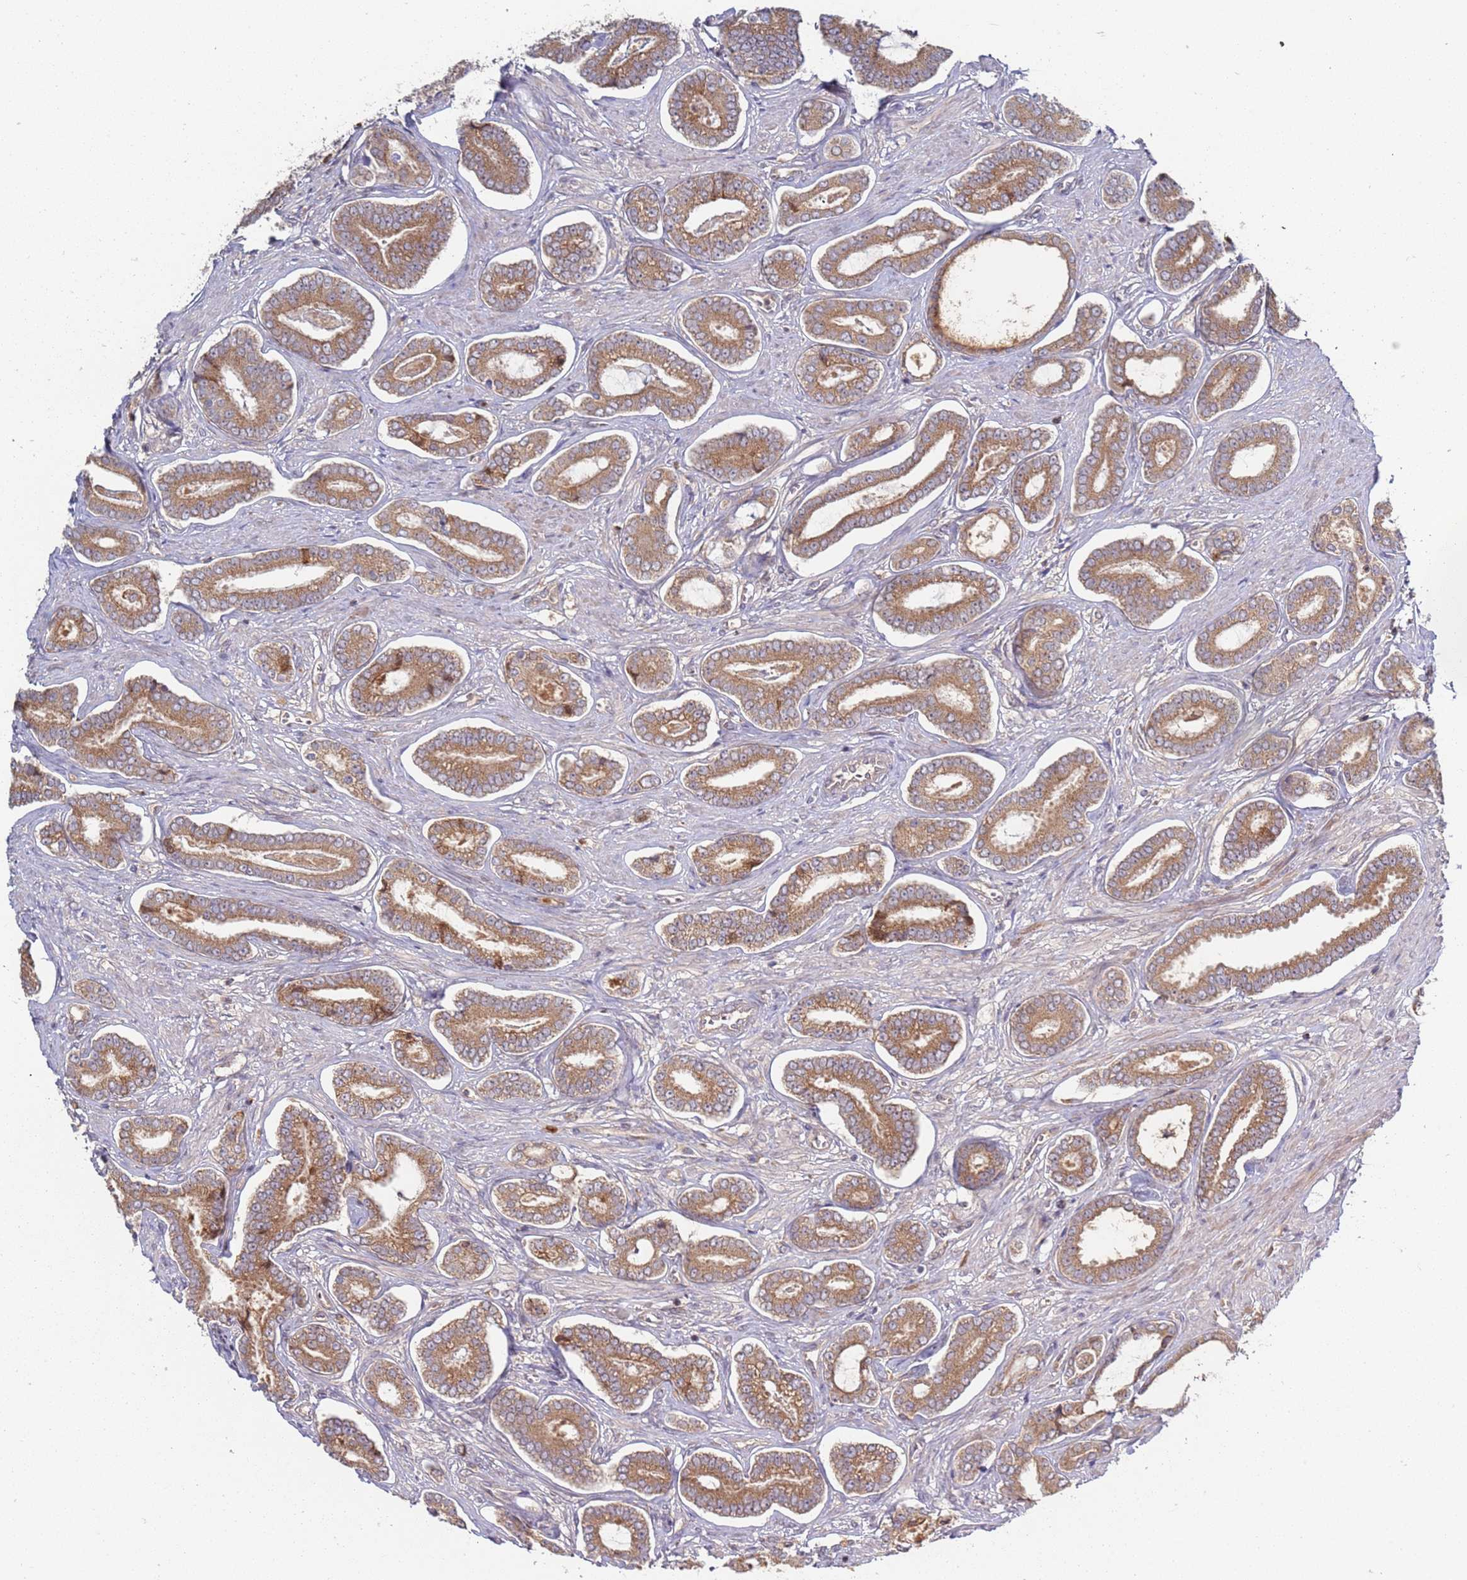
{"staining": {"intensity": "moderate", "quantity": ">75%", "location": "cytoplasmic/membranous"}, "tissue": "prostate cancer", "cell_type": "Tumor cells", "image_type": "cancer", "snomed": [{"axis": "morphology", "description": "Adenocarcinoma, NOS"}, {"axis": "topography", "description": "Prostate and seminal vesicle, NOS"}], "caption": "IHC (DAB) staining of adenocarcinoma (prostate) demonstrates moderate cytoplasmic/membranous protein expression in approximately >75% of tumor cells.", "gene": "OR5A2", "patient": {"sex": "male", "age": 76}}